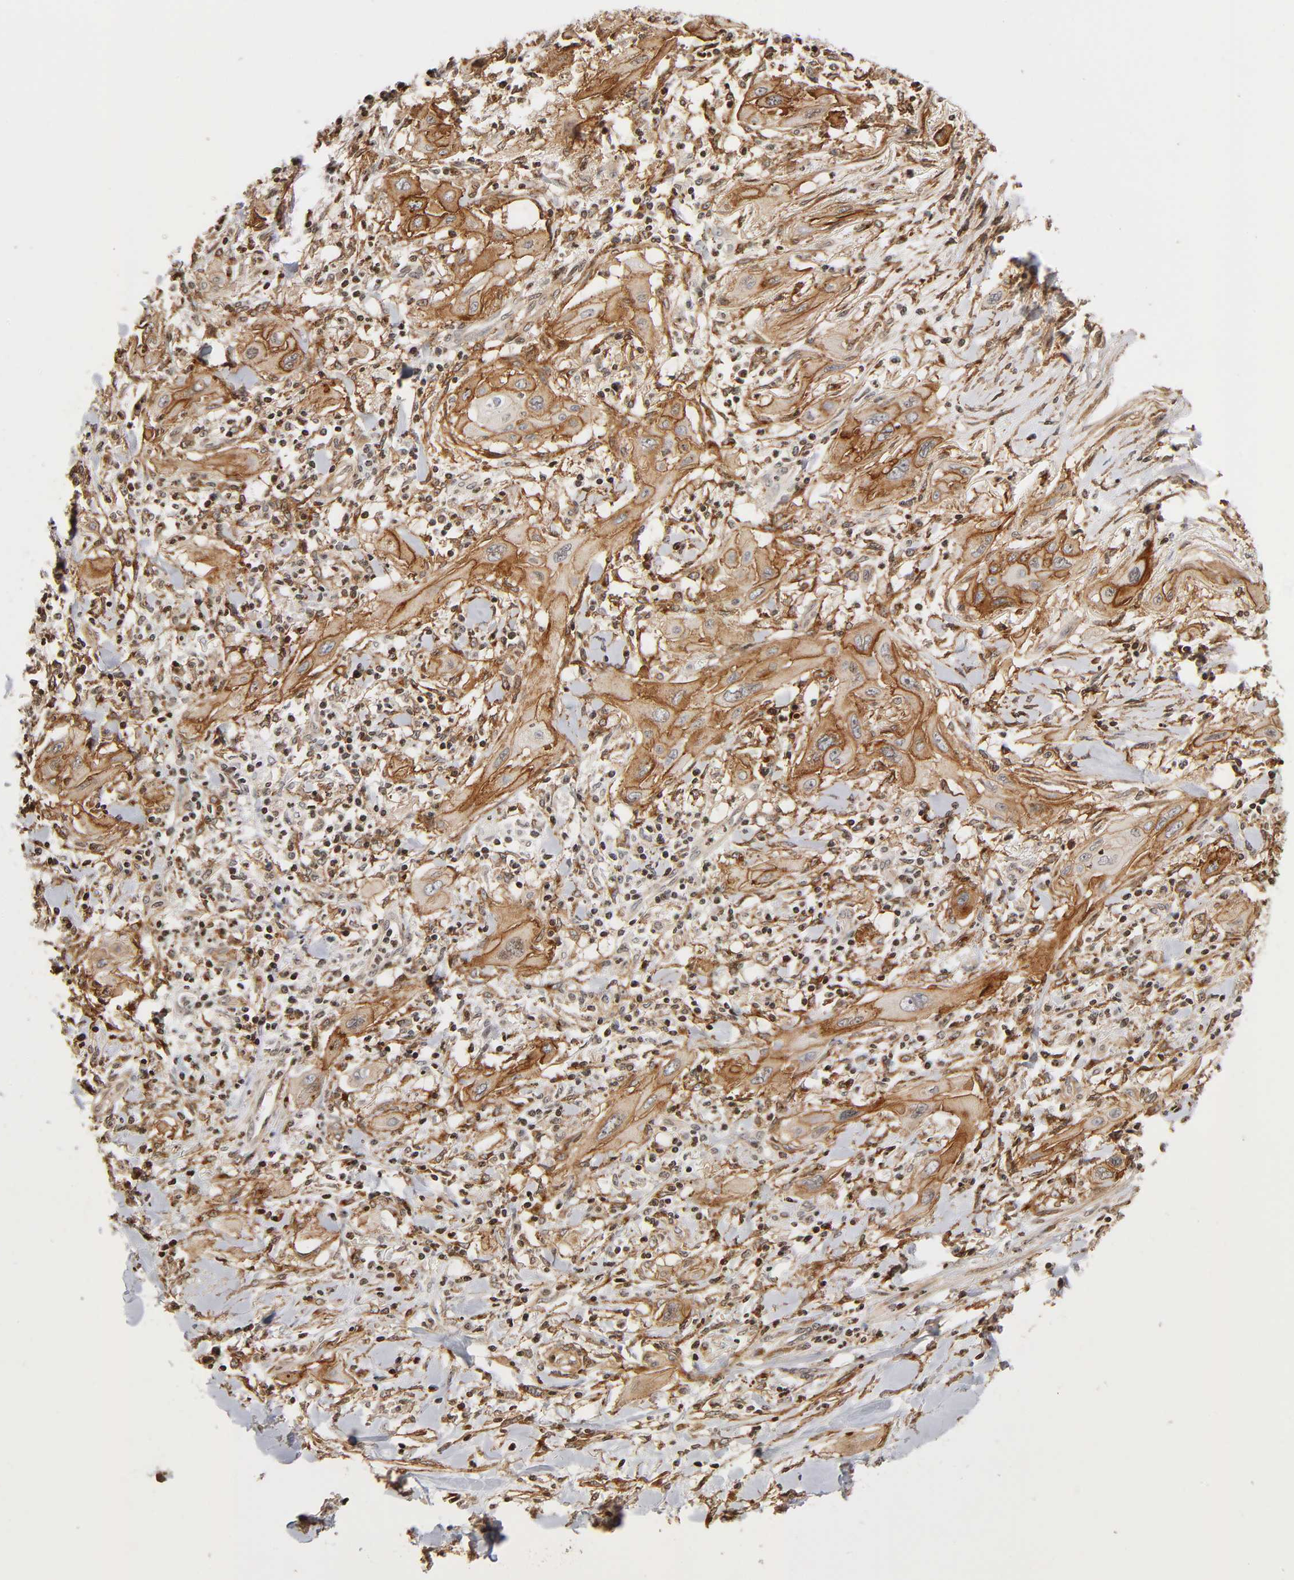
{"staining": {"intensity": "moderate", "quantity": ">75%", "location": "cytoplasmic/membranous"}, "tissue": "lung cancer", "cell_type": "Tumor cells", "image_type": "cancer", "snomed": [{"axis": "morphology", "description": "Squamous cell carcinoma, NOS"}, {"axis": "topography", "description": "Lung"}], "caption": "Immunohistochemistry (IHC) staining of lung cancer, which displays medium levels of moderate cytoplasmic/membranous expression in about >75% of tumor cells indicating moderate cytoplasmic/membranous protein expression. The staining was performed using DAB (3,3'-diaminobenzidine) (brown) for protein detection and nuclei were counterstained in hematoxylin (blue).", "gene": "ITGAV", "patient": {"sex": "female", "age": 47}}